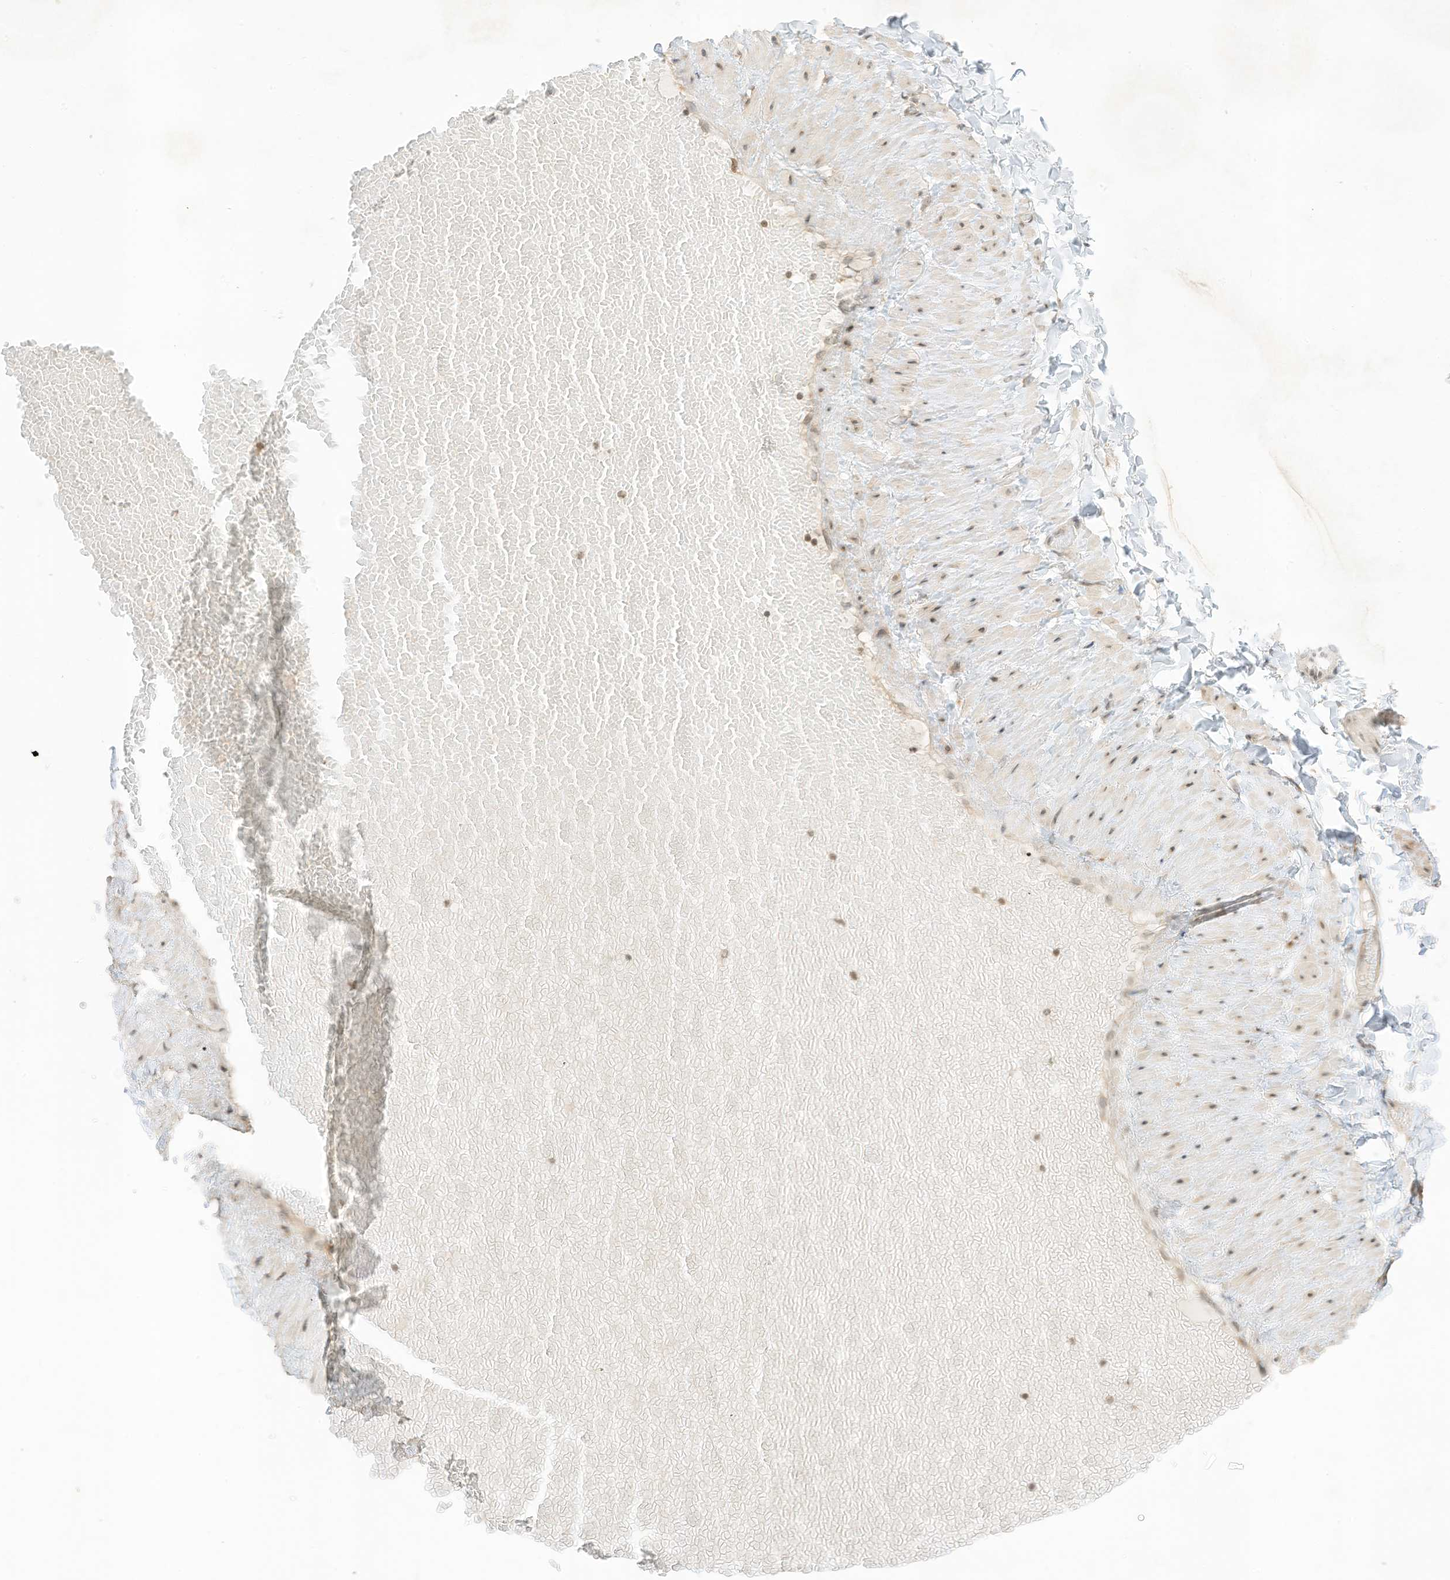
{"staining": {"intensity": "negative", "quantity": "none", "location": "none"}, "tissue": "adipose tissue", "cell_type": "Adipocytes", "image_type": "normal", "snomed": [{"axis": "morphology", "description": "Normal tissue, NOS"}, {"axis": "topography", "description": "Adipose tissue"}, {"axis": "topography", "description": "Vascular tissue"}, {"axis": "topography", "description": "Peripheral nerve tissue"}], "caption": "A high-resolution histopathology image shows IHC staining of benign adipose tissue, which exhibits no significant positivity in adipocytes. The staining is performed using DAB brown chromogen with nuclei counter-stained in using hematoxylin.", "gene": "EDF1", "patient": {"sex": "male", "age": 25}}